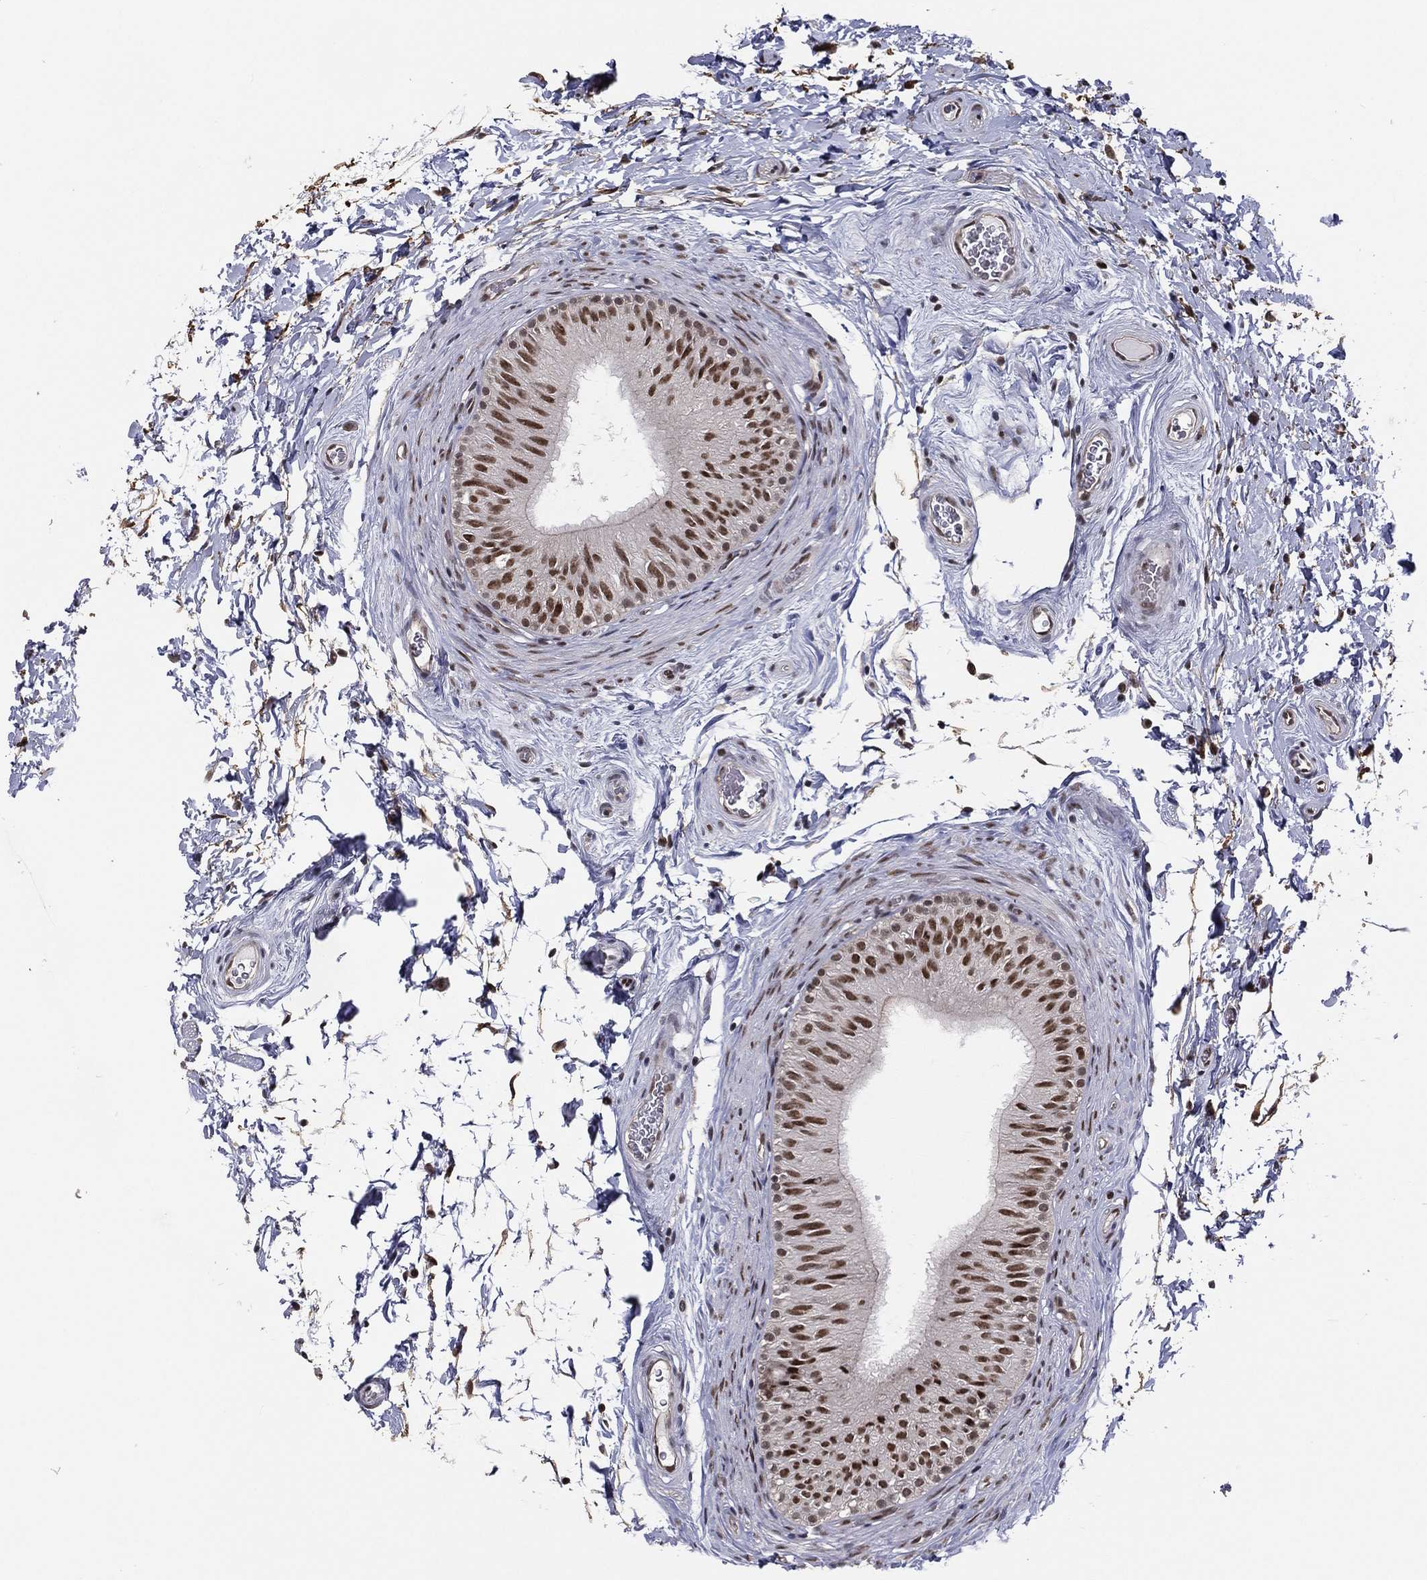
{"staining": {"intensity": "strong", "quantity": "25%-75%", "location": "nuclear"}, "tissue": "epididymis", "cell_type": "Glandular cells", "image_type": "normal", "snomed": [{"axis": "morphology", "description": "Normal tissue, NOS"}, {"axis": "topography", "description": "Epididymis"}], "caption": "This is a photomicrograph of immunohistochemistry (IHC) staining of unremarkable epididymis, which shows strong staining in the nuclear of glandular cells.", "gene": "GPALPP1", "patient": {"sex": "male", "age": 34}}